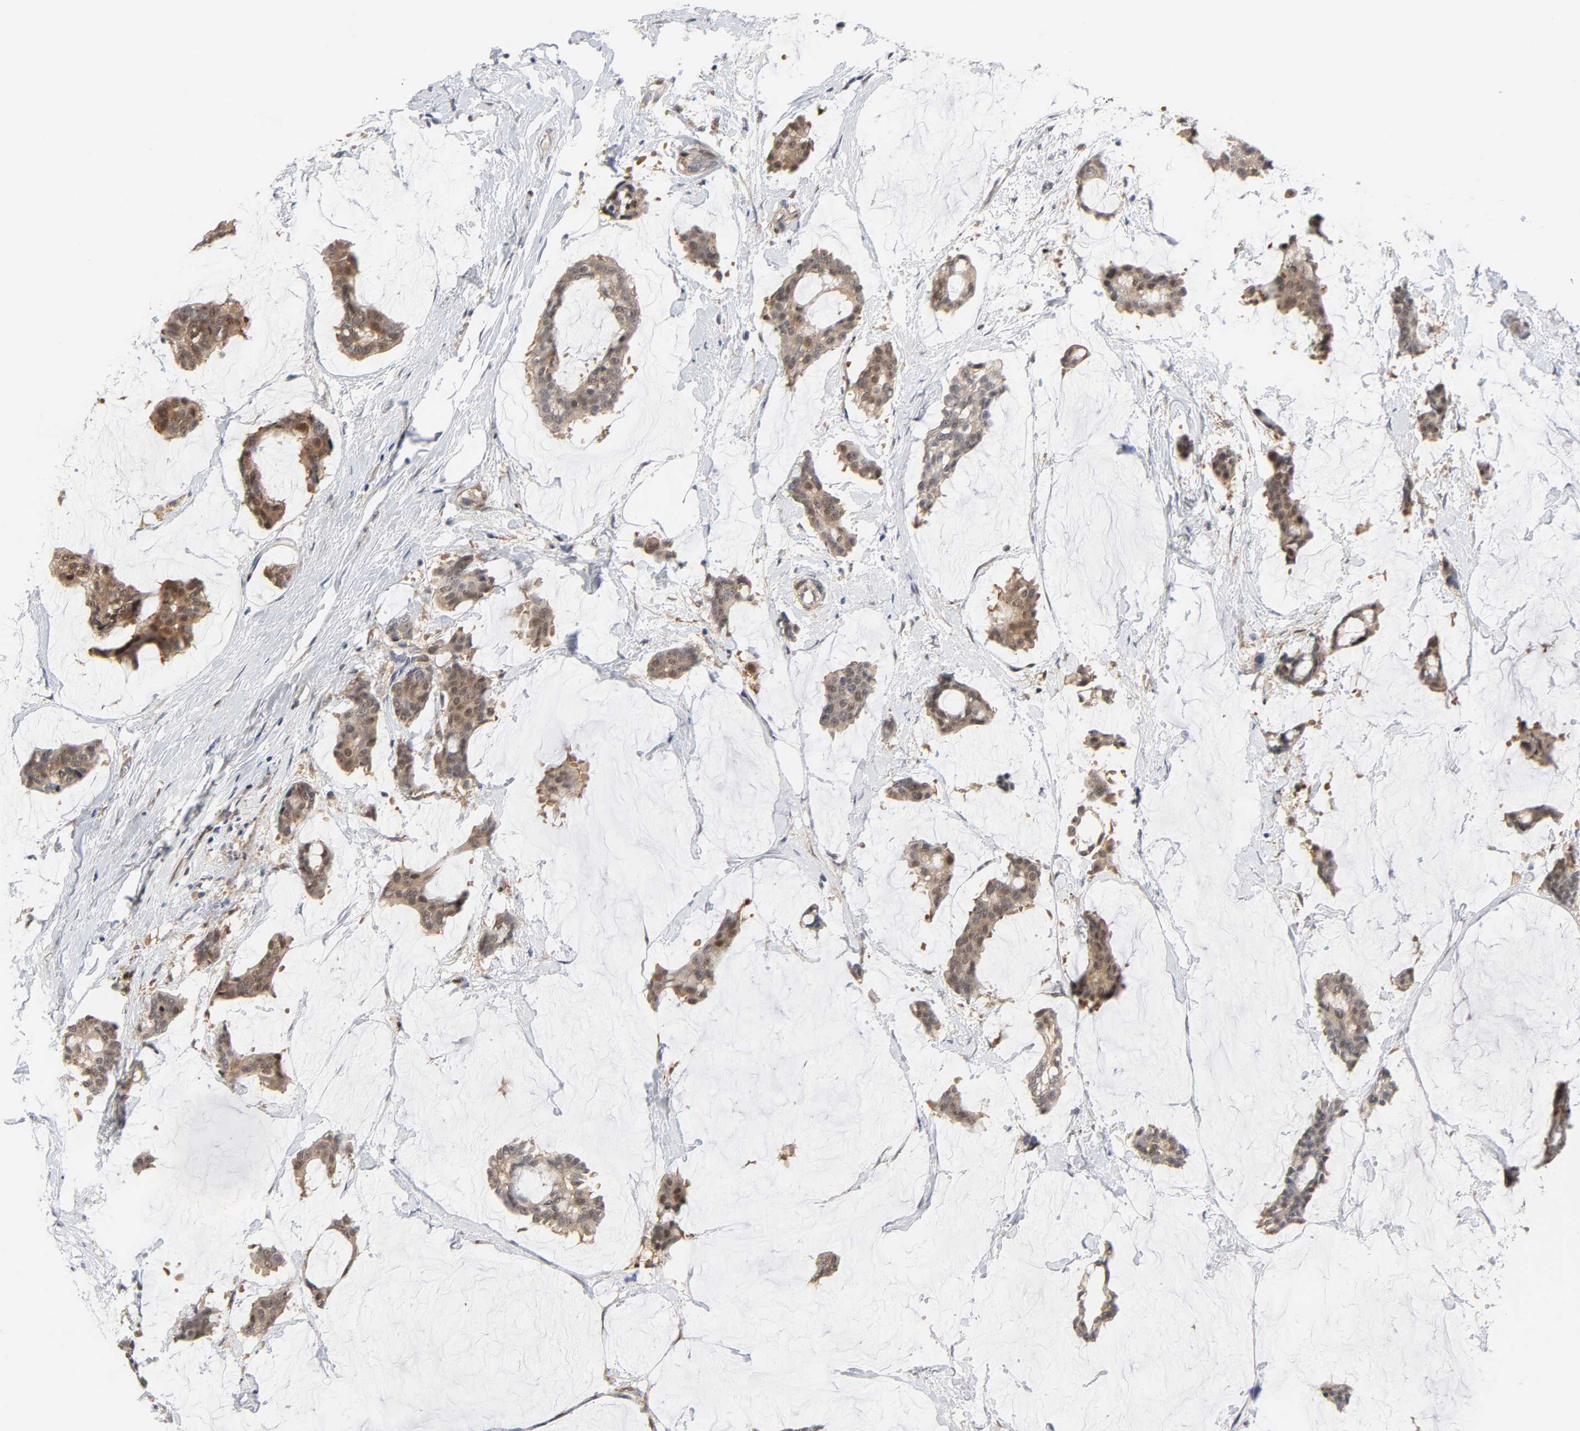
{"staining": {"intensity": "moderate", "quantity": ">75%", "location": "cytoplasmic/membranous,nuclear"}, "tissue": "breast cancer", "cell_type": "Tumor cells", "image_type": "cancer", "snomed": [{"axis": "morphology", "description": "Duct carcinoma"}, {"axis": "topography", "description": "Breast"}], "caption": "Protein expression analysis of invasive ductal carcinoma (breast) demonstrates moderate cytoplasmic/membranous and nuclear staining in about >75% of tumor cells. The protein is shown in brown color, while the nuclei are stained blue.", "gene": "PTEN", "patient": {"sex": "female", "age": 93}}